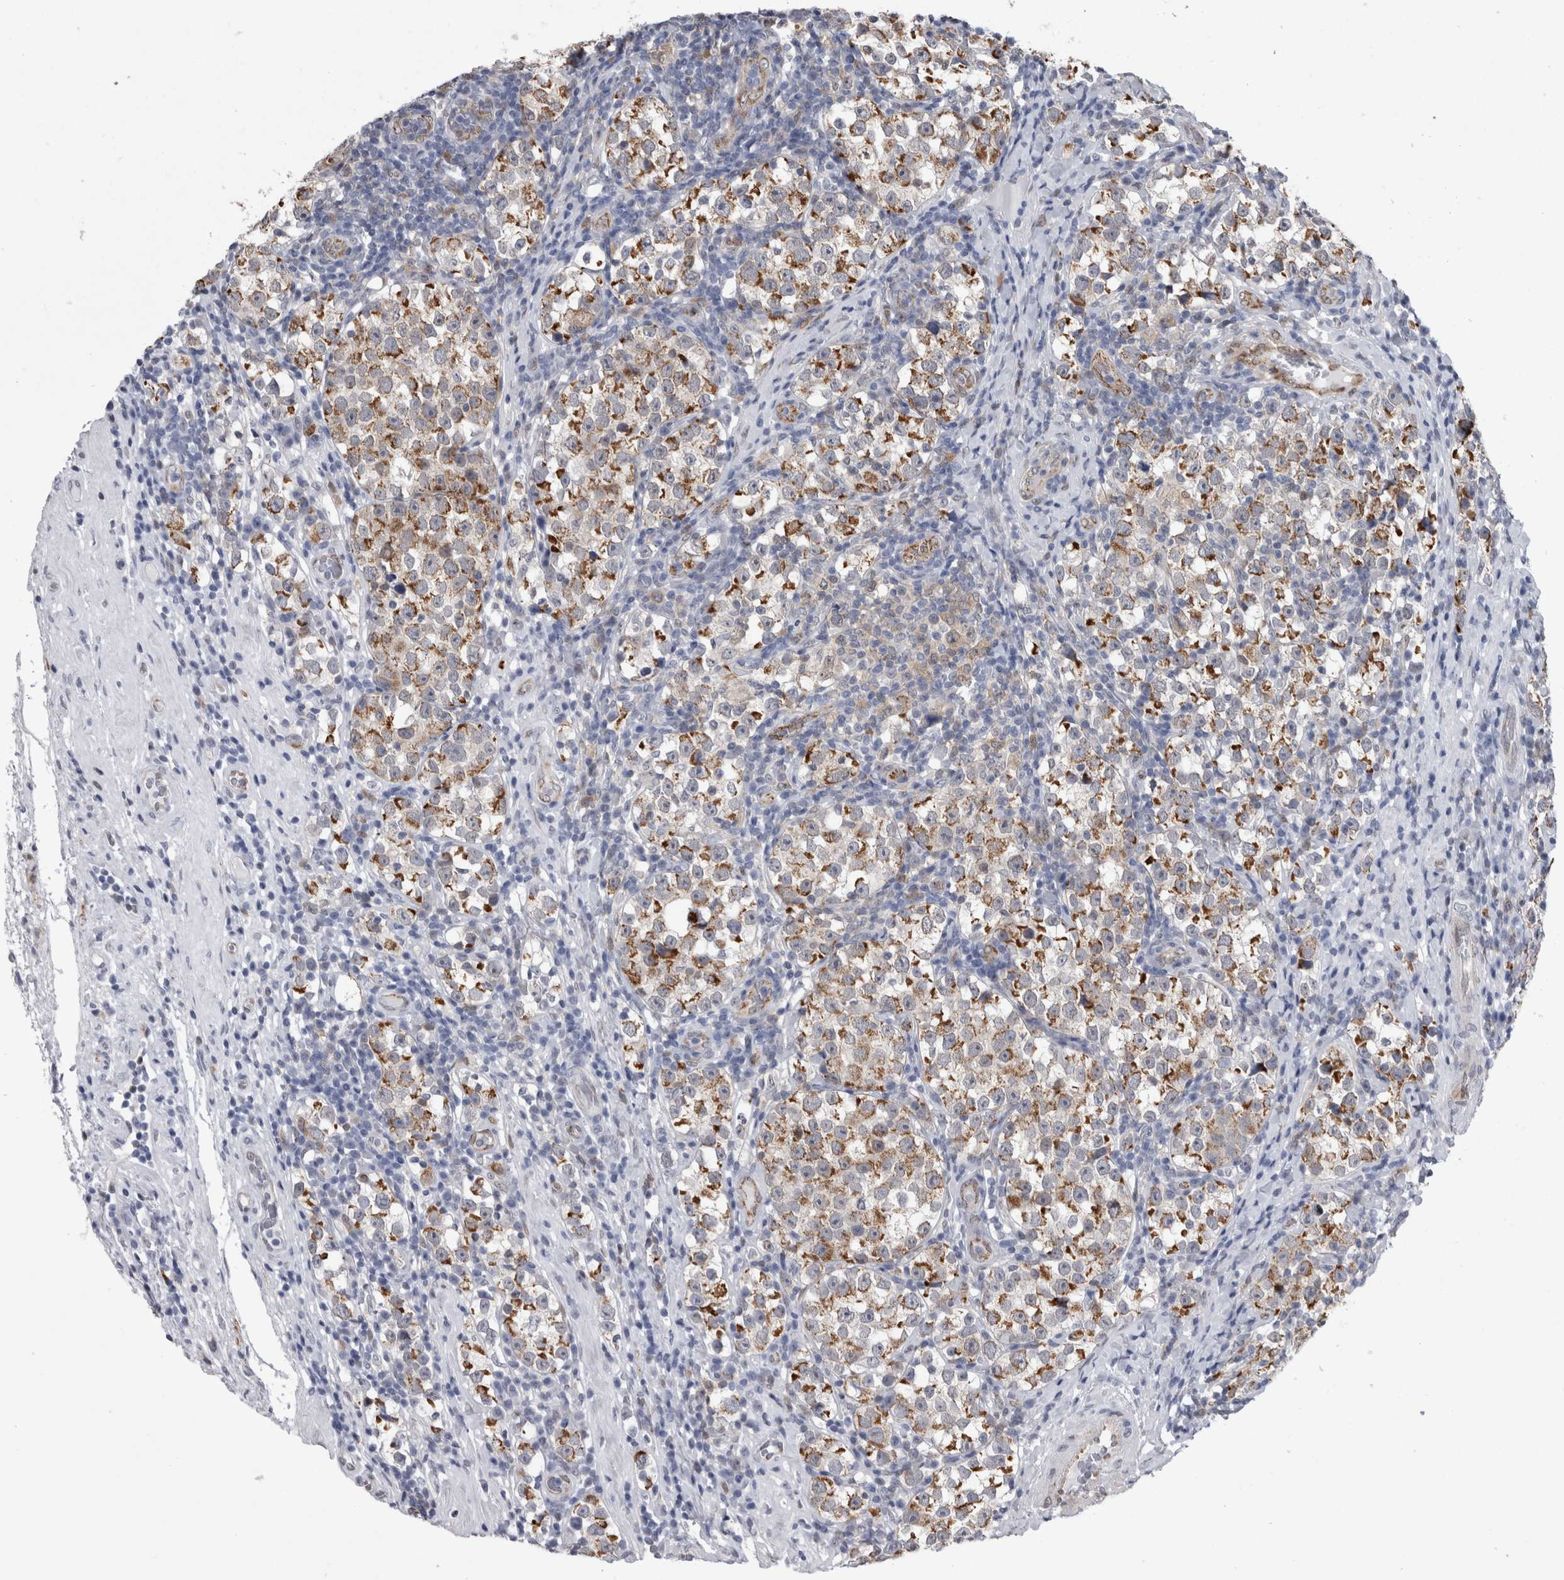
{"staining": {"intensity": "moderate", "quantity": "25%-75%", "location": "cytoplasmic/membranous"}, "tissue": "testis cancer", "cell_type": "Tumor cells", "image_type": "cancer", "snomed": [{"axis": "morphology", "description": "Normal tissue, NOS"}, {"axis": "morphology", "description": "Seminoma, NOS"}, {"axis": "topography", "description": "Testis"}], "caption": "Immunohistochemical staining of seminoma (testis) displays medium levels of moderate cytoplasmic/membranous expression in about 25%-75% of tumor cells.", "gene": "ACOT7", "patient": {"sex": "male", "age": 43}}